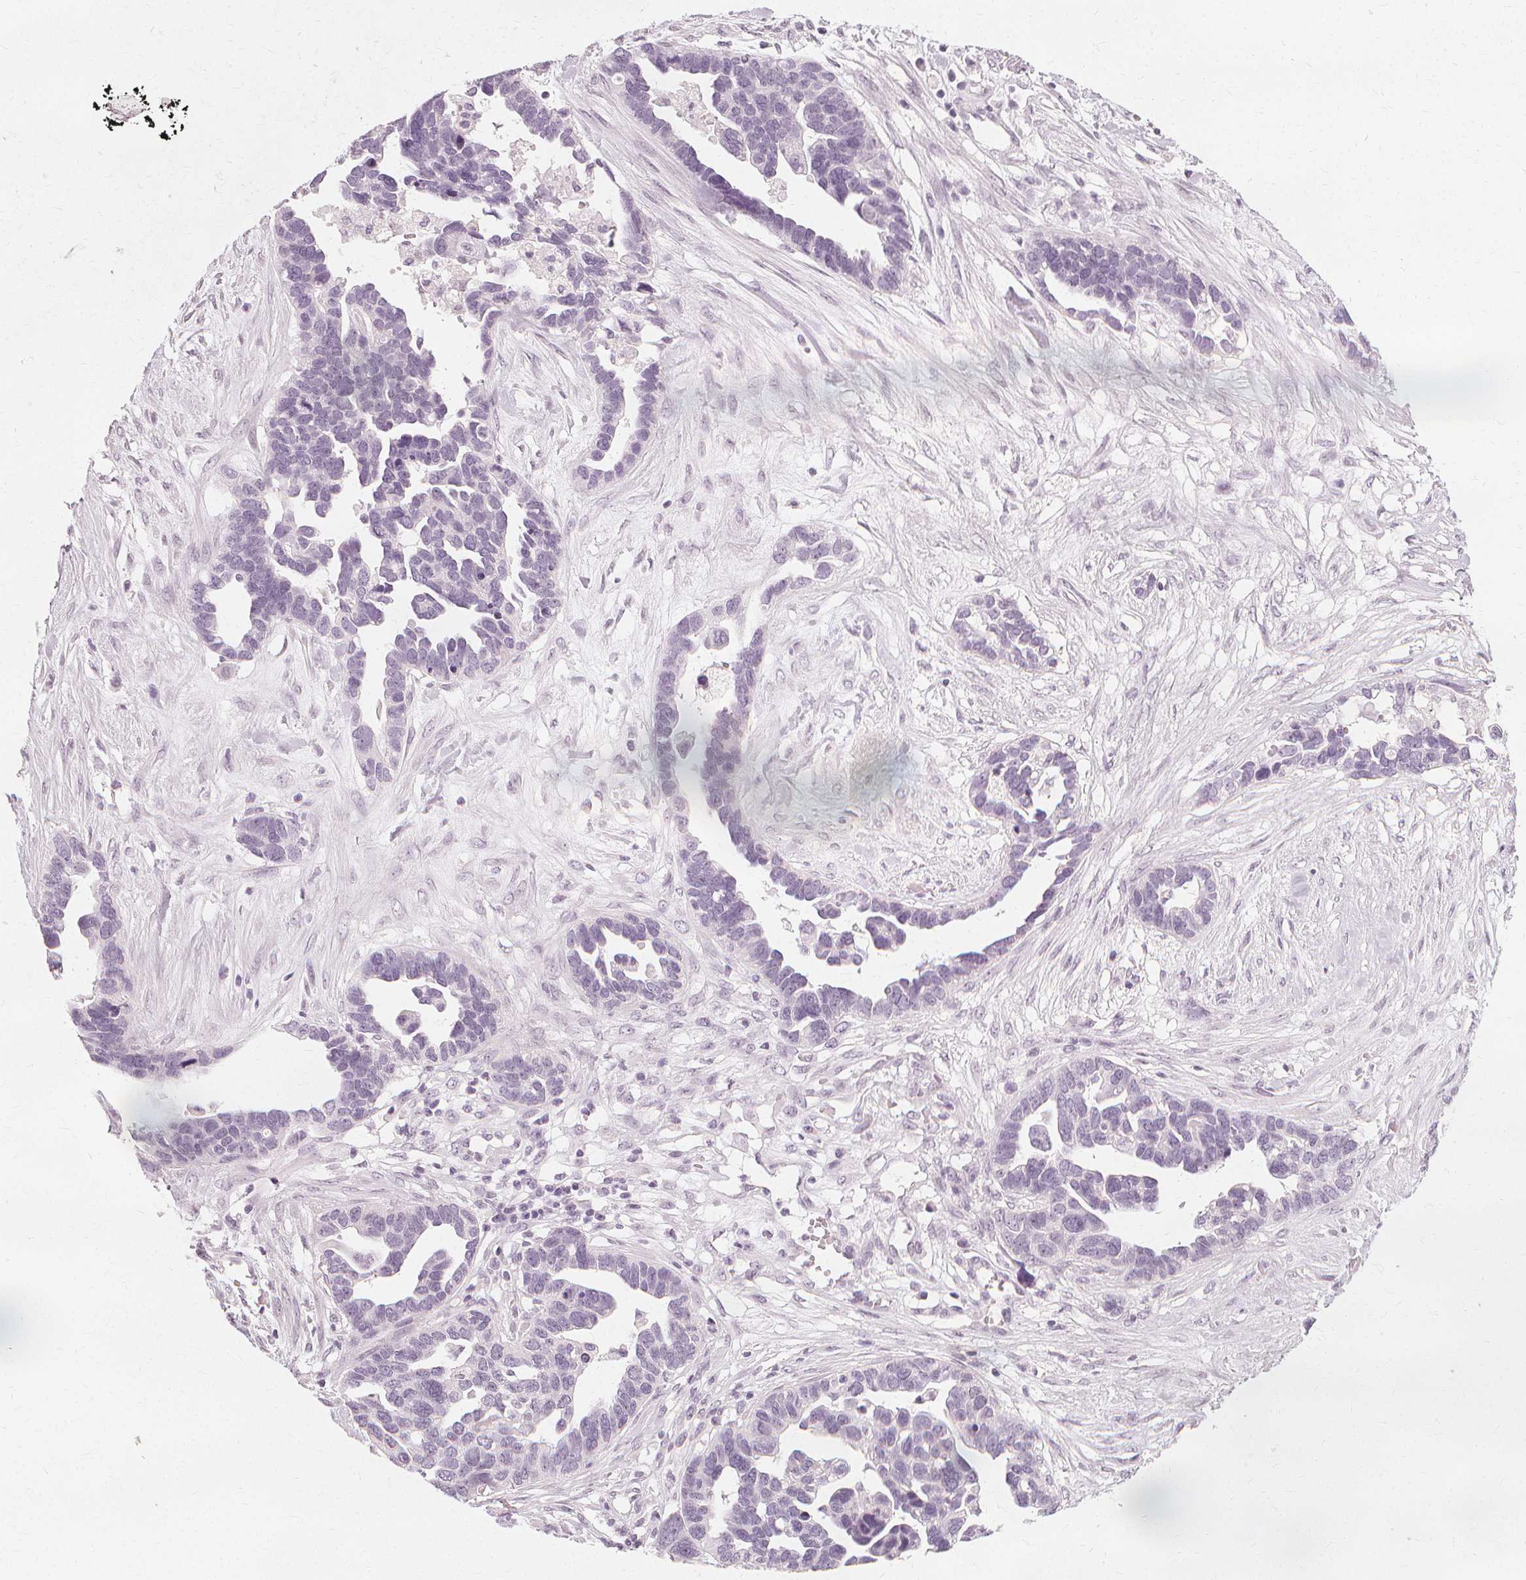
{"staining": {"intensity": "negative", "quantity": "none", "location": "none"}, "tissue": "ovarian cancer", "cell_type": "Tumor cells", "image_type": "cancer", "snomed": [{"axis": "morphology", "description": "Cystadenocarcinoma, serous, NOS"}, {"axis": "topography", "description": "Ovary"}], "caption": "A photomicrograph of ovarian cancer (serous cystadenocarcinoma) stained for a protein reveals no brown staining in tumor cells. (DAB immunohistochemistry, high magnification).", "gene": "NXPE1", "patient": {"sex": "female", "age": 54}}